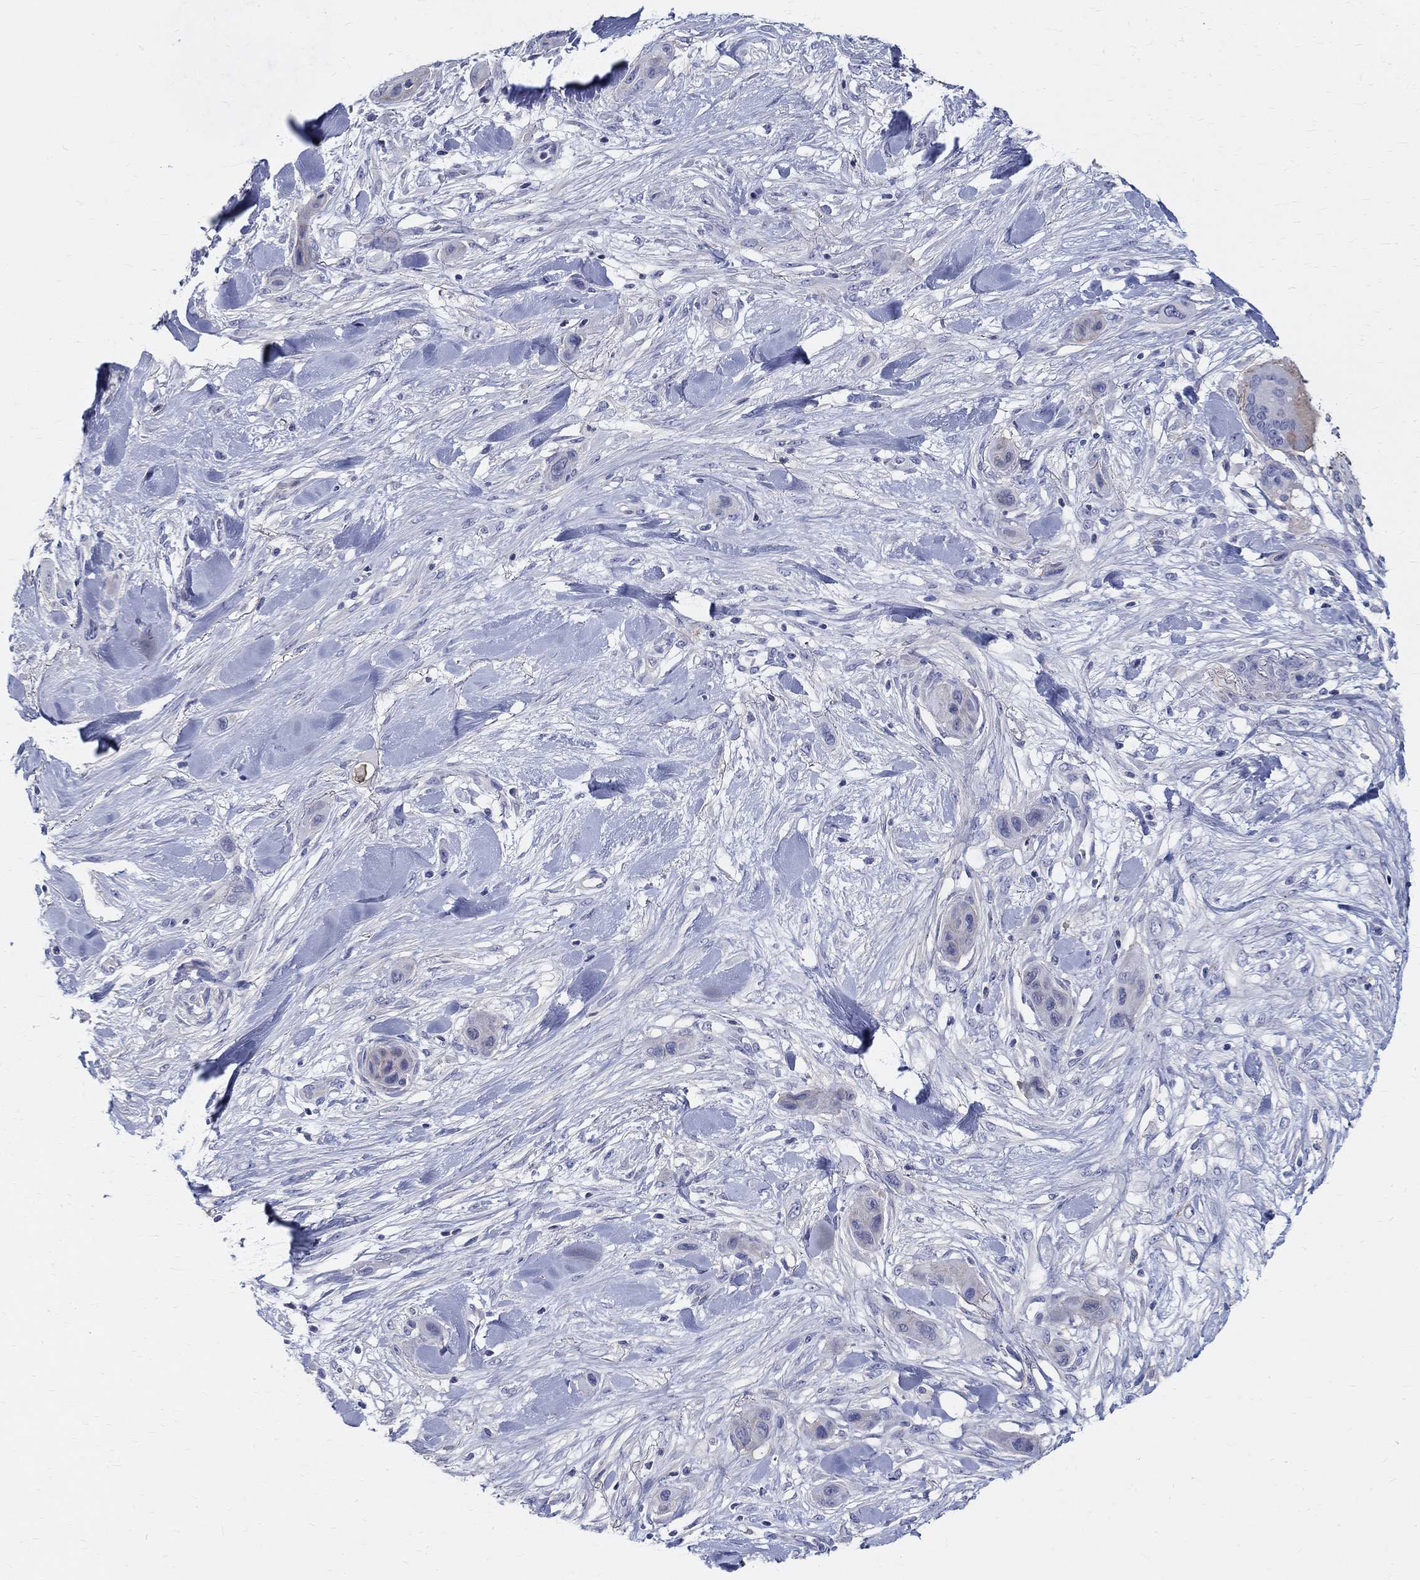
{"staining": {"intensity": "negative", "quantity": "none", "location": "none"}, "tissue": "skin cancer", "cell_type": "Tumor cells", "image_type": "cancer", "snomed": [{"axis": "morphology", "description": "Squamous cell carcinoma, NOS"}, {"axis": "topography", "description": "Skin"}], "caption": "High power microscopy image of an immunohistochemistry photomicrograph of skin cancer, revealing no significant expression in tumor cells.", "gene": "SOX2", "patient": {"sex": "male", "age": 79}}